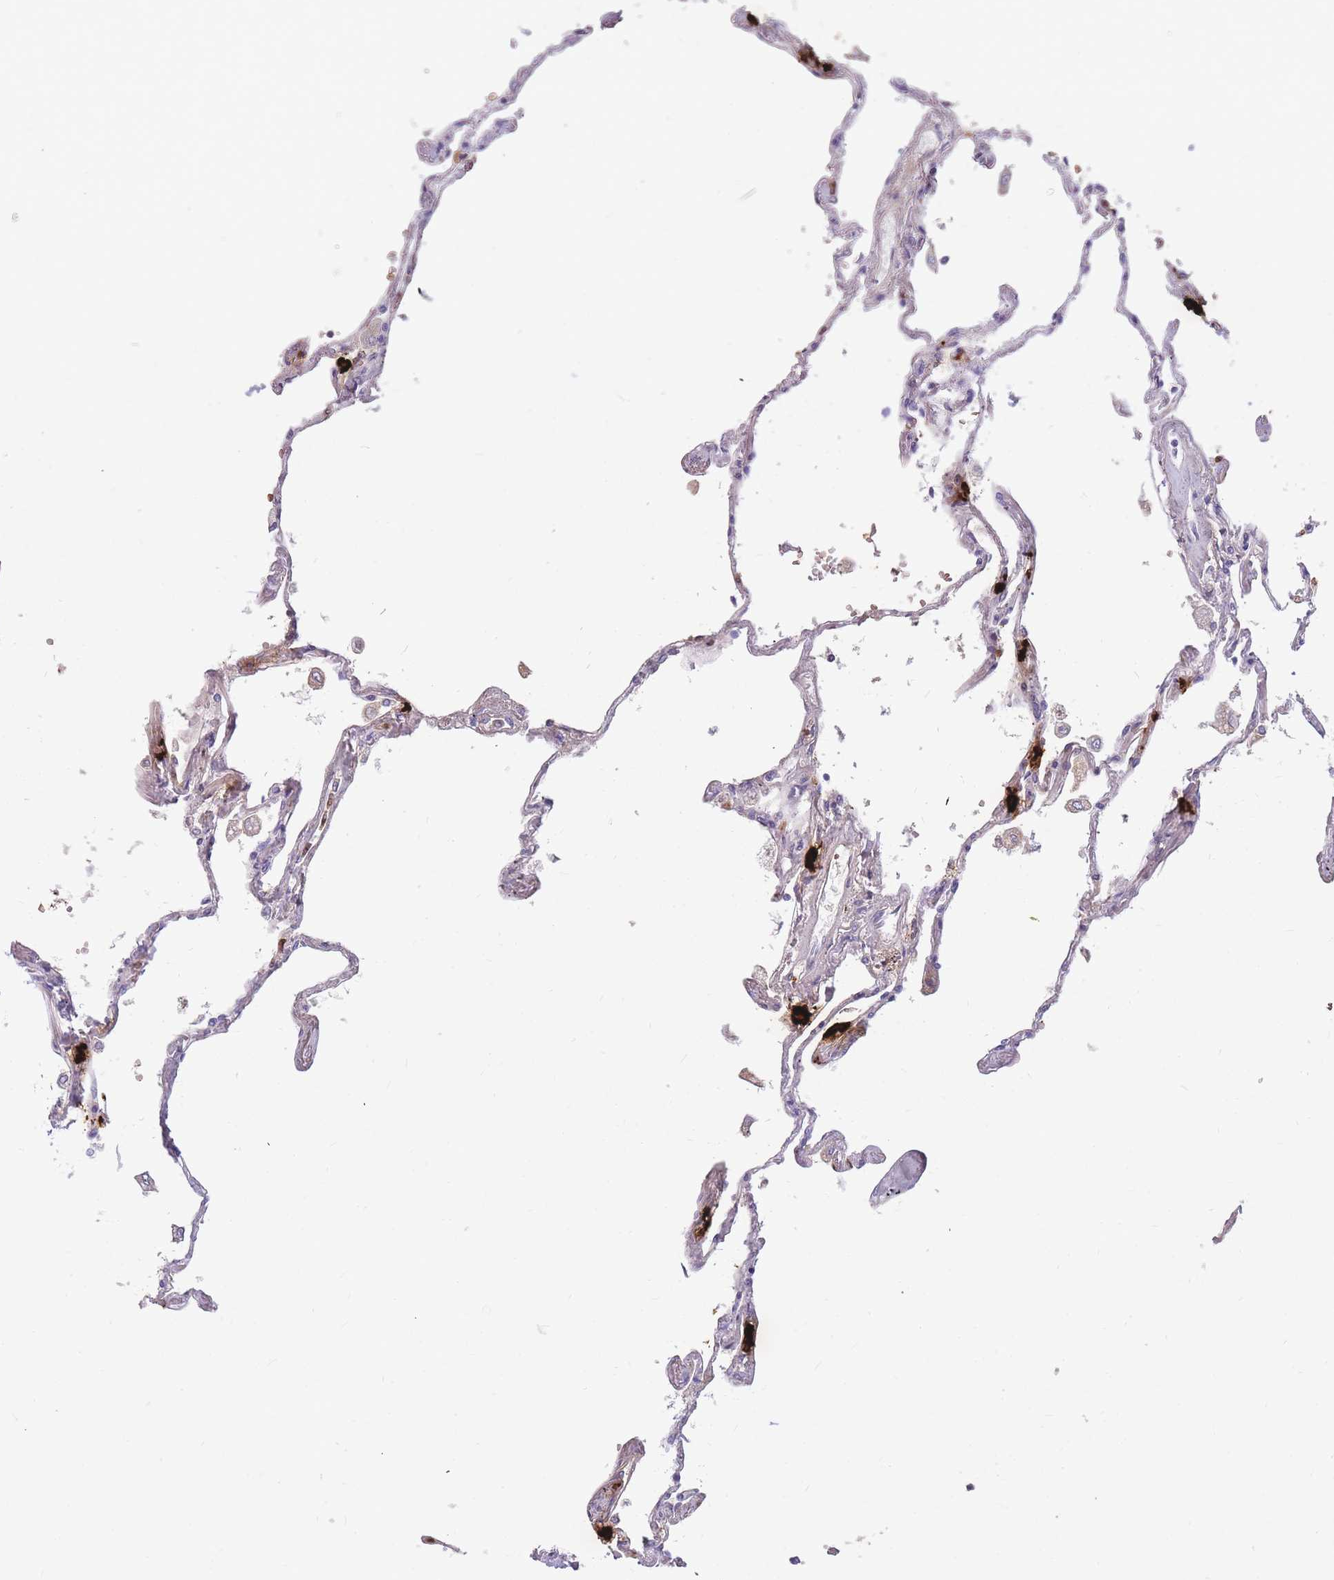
{"staining": {"intensity": "negative", "quantity": "none", "location": "none"}, "tissue": "lung", "cell_type": "Alveolar cells", "image_type": "normal", "snomed": [{"axis": "morphology", "description": "Normal tissue, NOS"}, {"axis": "topography", "description": "Lung"}], "caption": "Immunohistochemical staining of benign lung reveals no significant staining in alveolar cells.", "gene": "TPSAB1", "patient": {"sex": "female", "age": 67}}